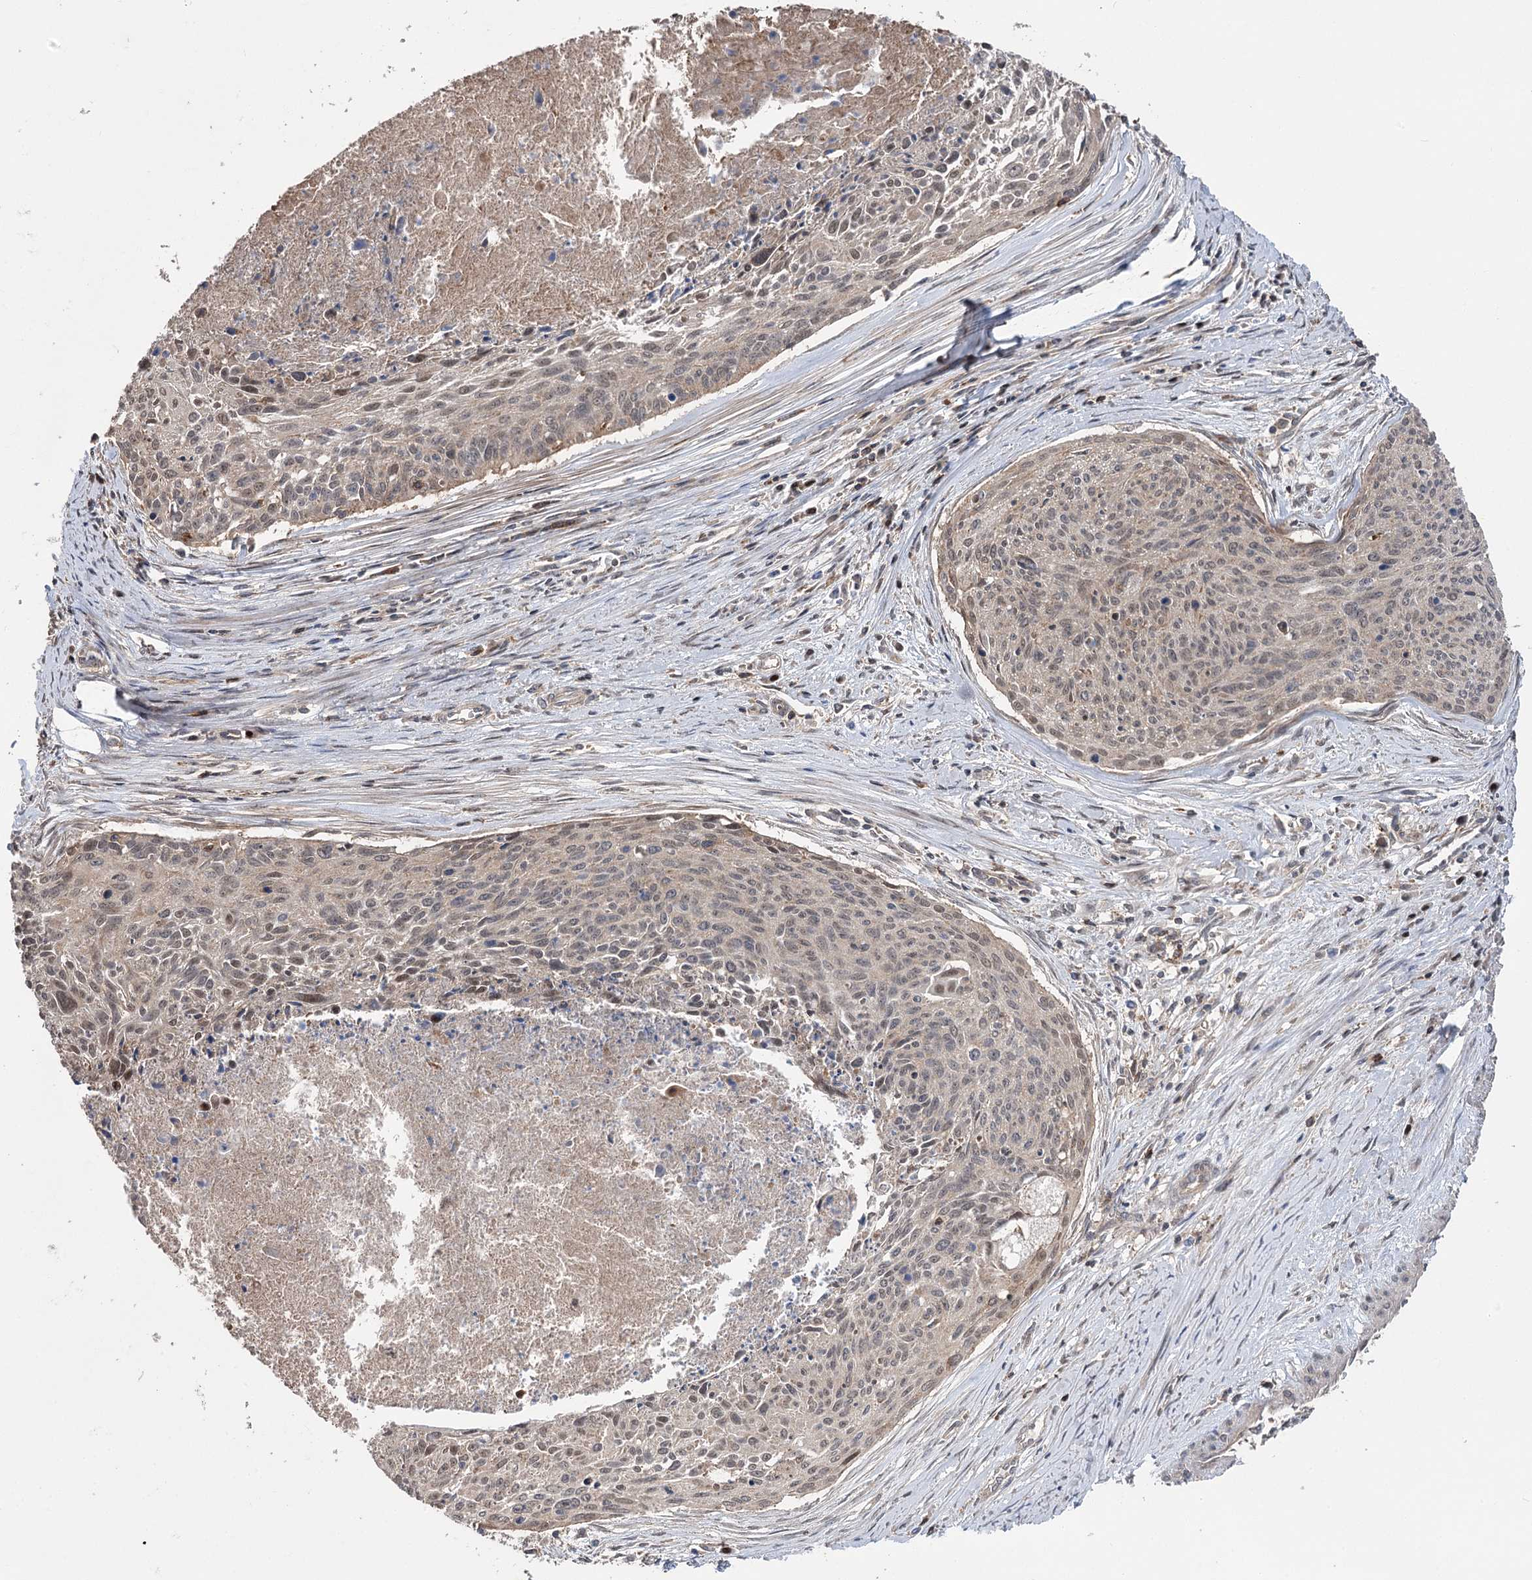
{"staining": {"intensity": "weak", "quantity": "25%-75%", "location": "nuclear"}, "tissue": "cervical cancer", "cell_type": "Tumor cells", "image_type": "cancer", "snomed": [{"axis": "morphology", "description": "Squamous cell carcinoma, NOS"}, {"axis": "topography", "description": "Cervix"}], "caption": "Human cervical cancer stained with a protein marker displays weak staining in tumor cells.", "gene": "STX6", "patient": {"sex": "female", "age": 55}}